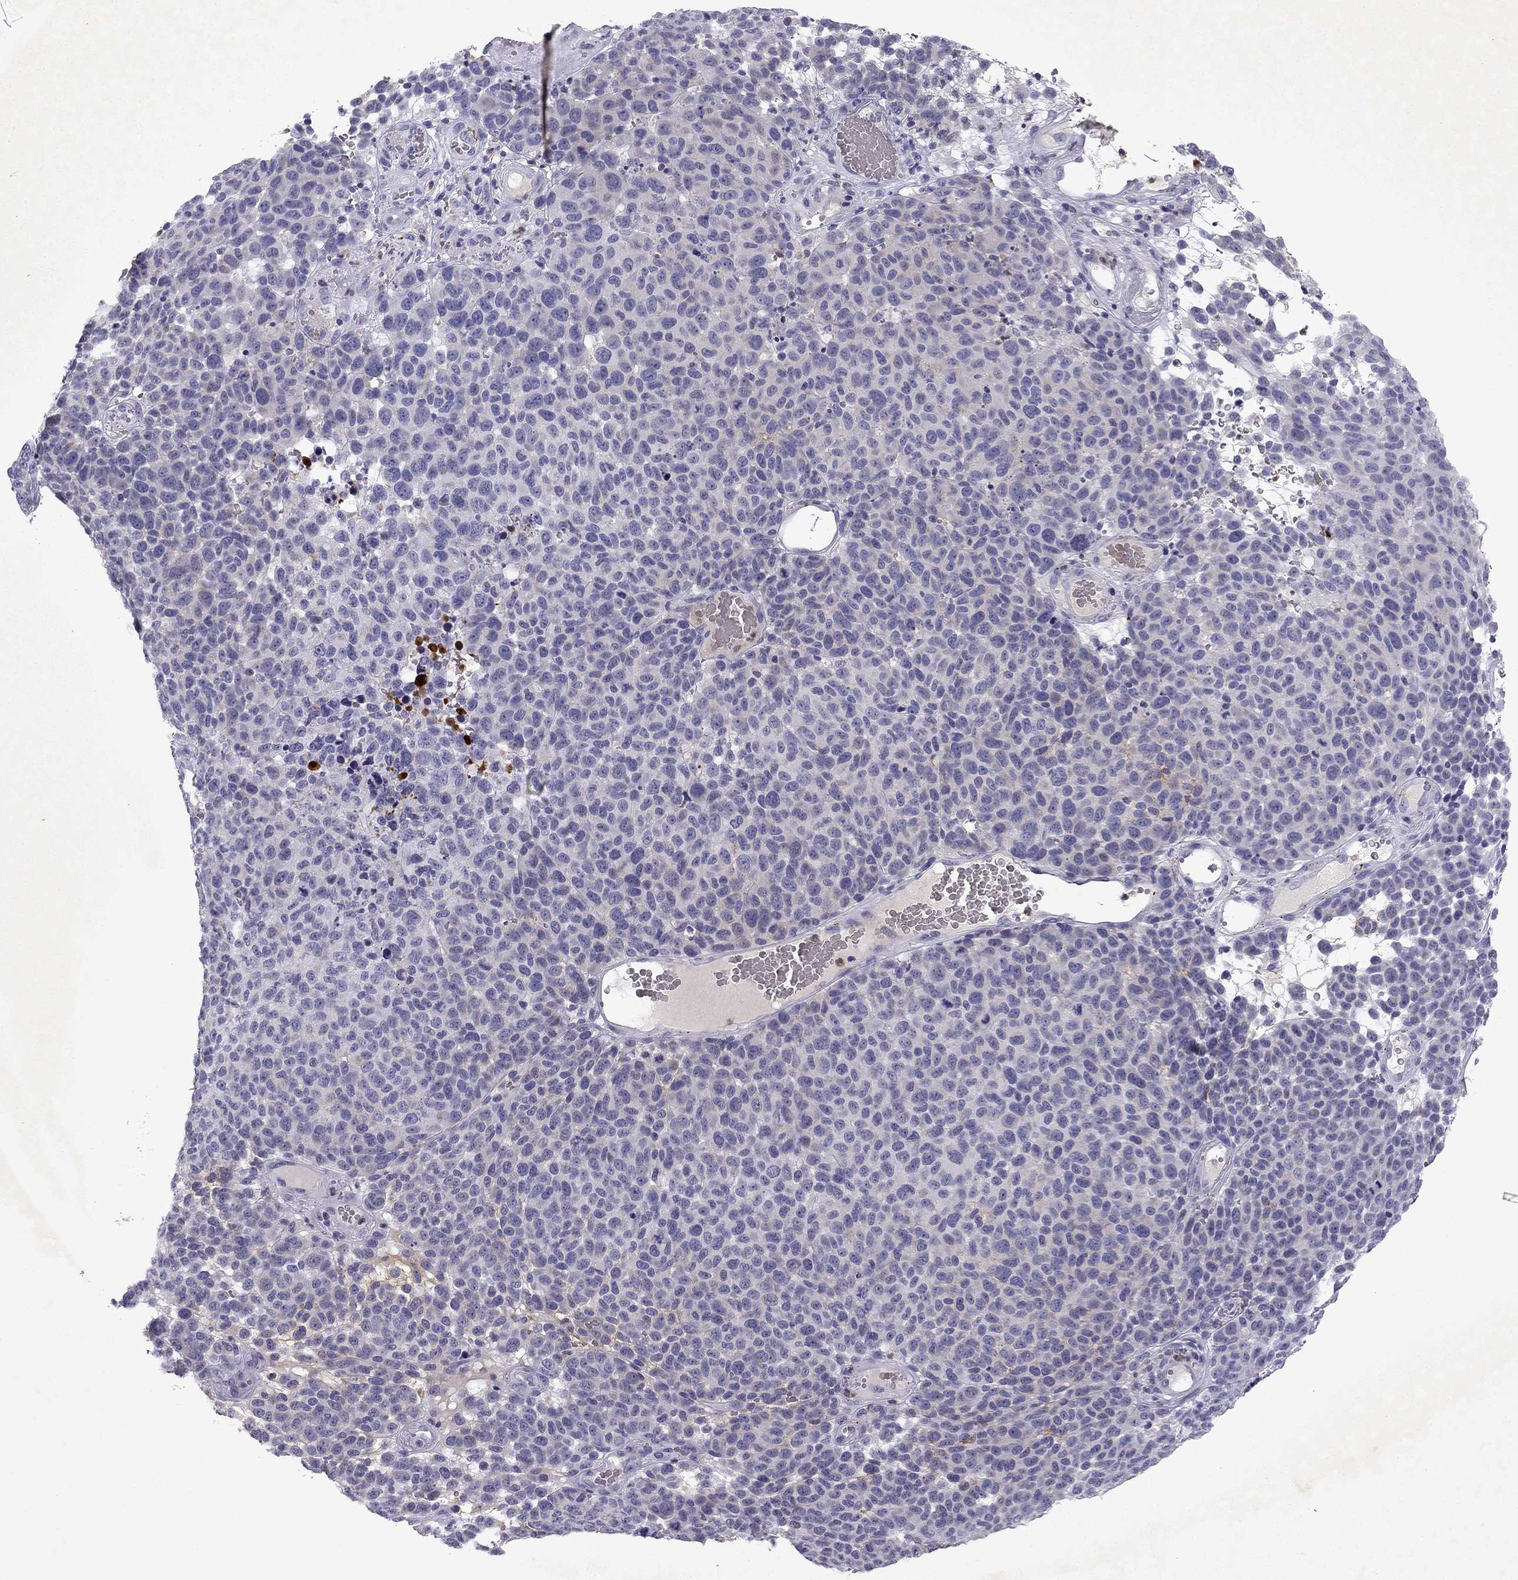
{"staining": {"intensity": "negative", "quantity": "none", "location": "none"}, "tissue": "melanoma", "cell_type": "Tumor cells", "image_type": "cancer", "snomed": [{"axis": "morphology", "description": "Malignant melanoma, NOS"}, {"axis": "topography", "description": "Skin"}], "caption": "Immunohistochemistry (IHC) of malignant melanoma displays no staining in tumor cells.", "gene": "SLC6A4", "patient": {"sex": "male", "age": 59}}